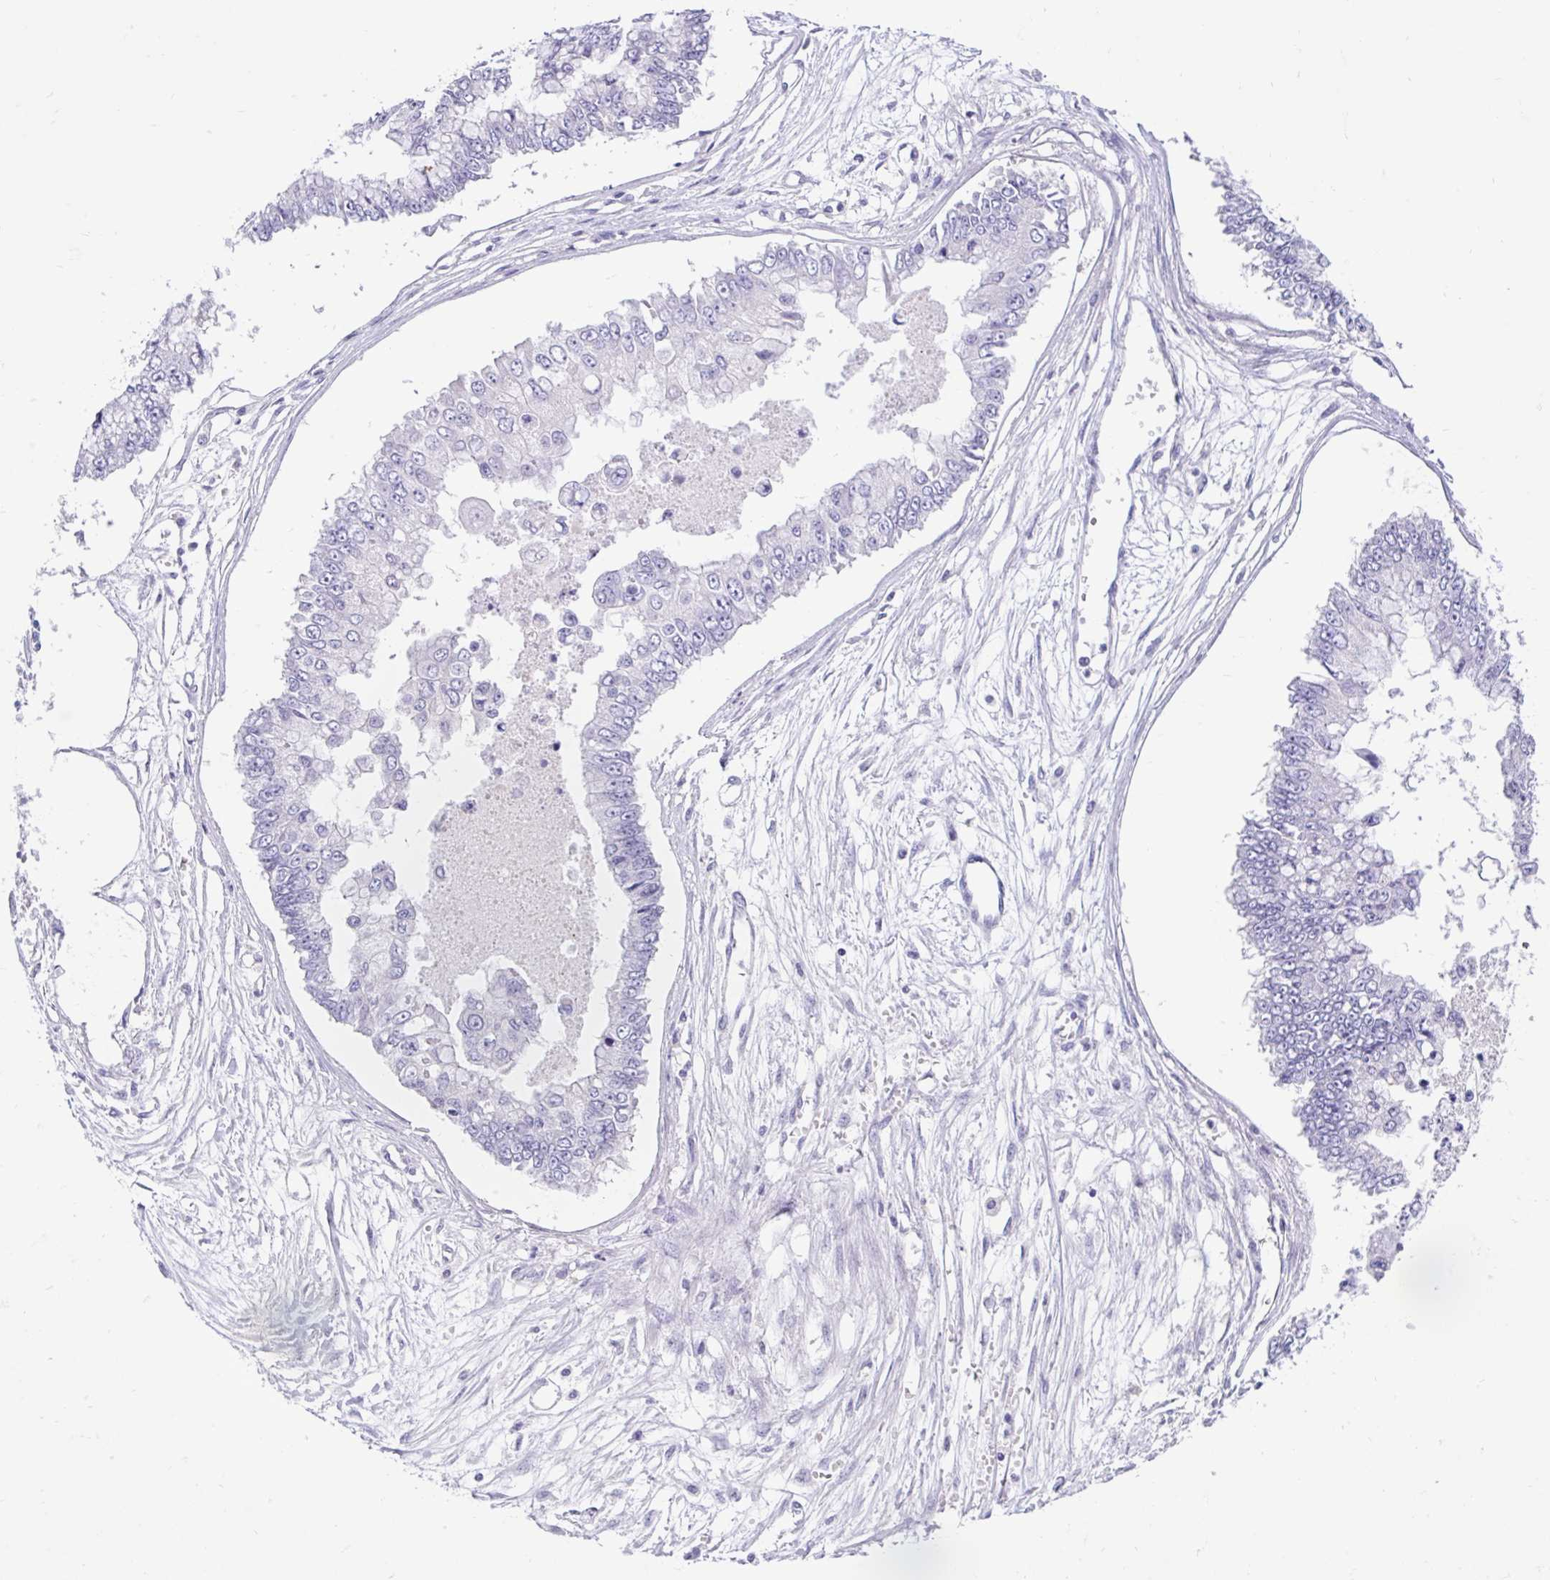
{"staining": {"intensity": "negative", "quantity": "none", "location": "none"}, "tissue": "ovarian cancer", "cell_type": "Tumor cells", "image_type": "cancer", "snomed": [{"axis": "morphology", "description": "Cystadenocarcinoma, mucinous, NOS"}, {"axis": "topography", "description": "Ovary"}], "caption": "The IHC histopathology image has no significant staining in tumor cells of mucinous cystadenocarcinoma (ovarian) tissue.", "gene": "NHLH2", "patient": {"sex": "female", "age": 72}}